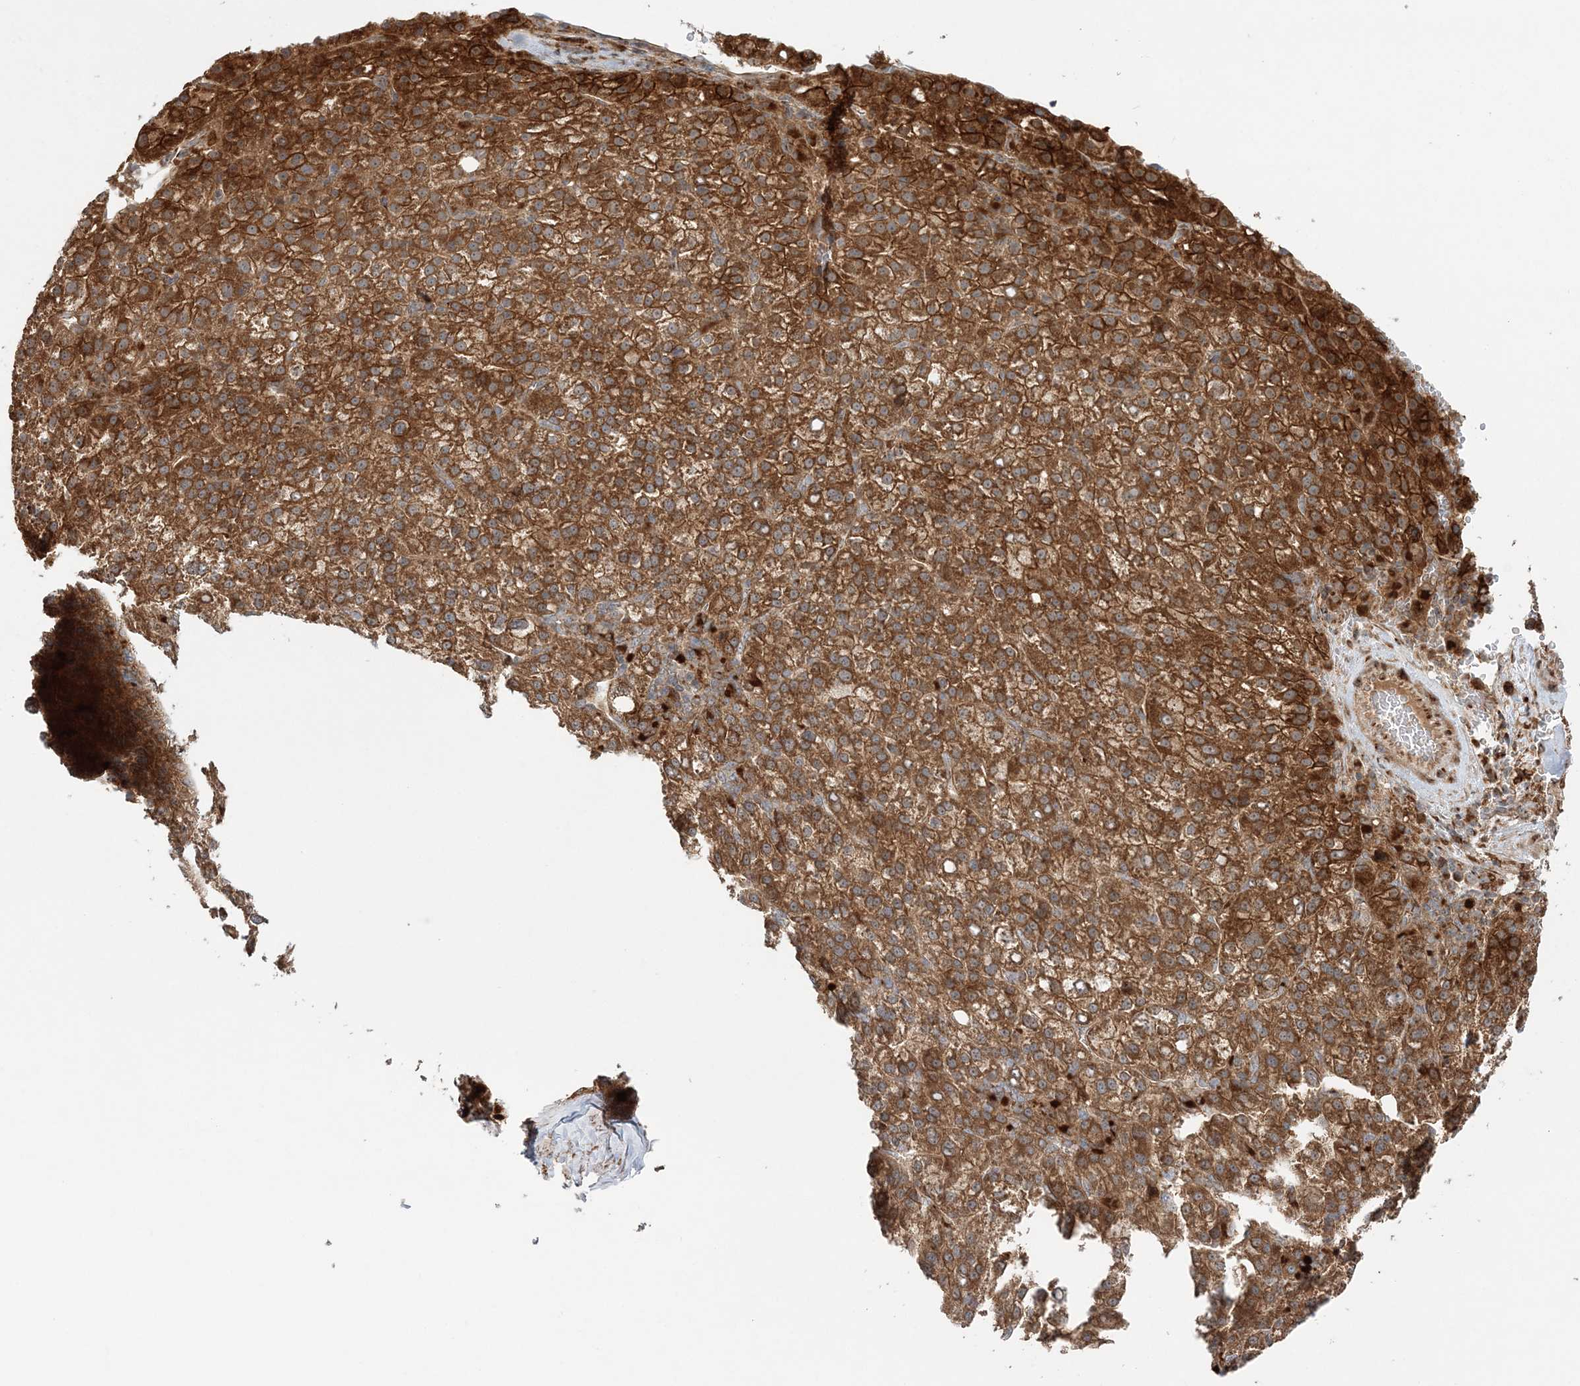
{"staining": {"intensity": "strong", "quantity": ">75%", "location": "cytoplasmic/membranous"}, "tissue": "liver cancer", "cell_type": "Tumor cells", "image_type": "cancer", "snomed": [{"axis": "morphology", "description": "Carcinoma, Hepatocellular, NOS"}, {"axis": "topography", "description": "Liver"}], "caption": "Immunohistochemistry (IHC) staining of liver cancer (hepatocellular carcinoma), which exhibits high levels of strong cytoplasmic/membranous positivity in about >75% of tumor cells indicating strong cytoplasmic/membranous protein expression. The staining was performed using DAB (3,3'-diaminobenzidine) (brown) for protein detection and nuclei were counterstained in hematoxylin (blue).", "gene": "ABCC3", "patient": {"sex": "female", "age": 58}}